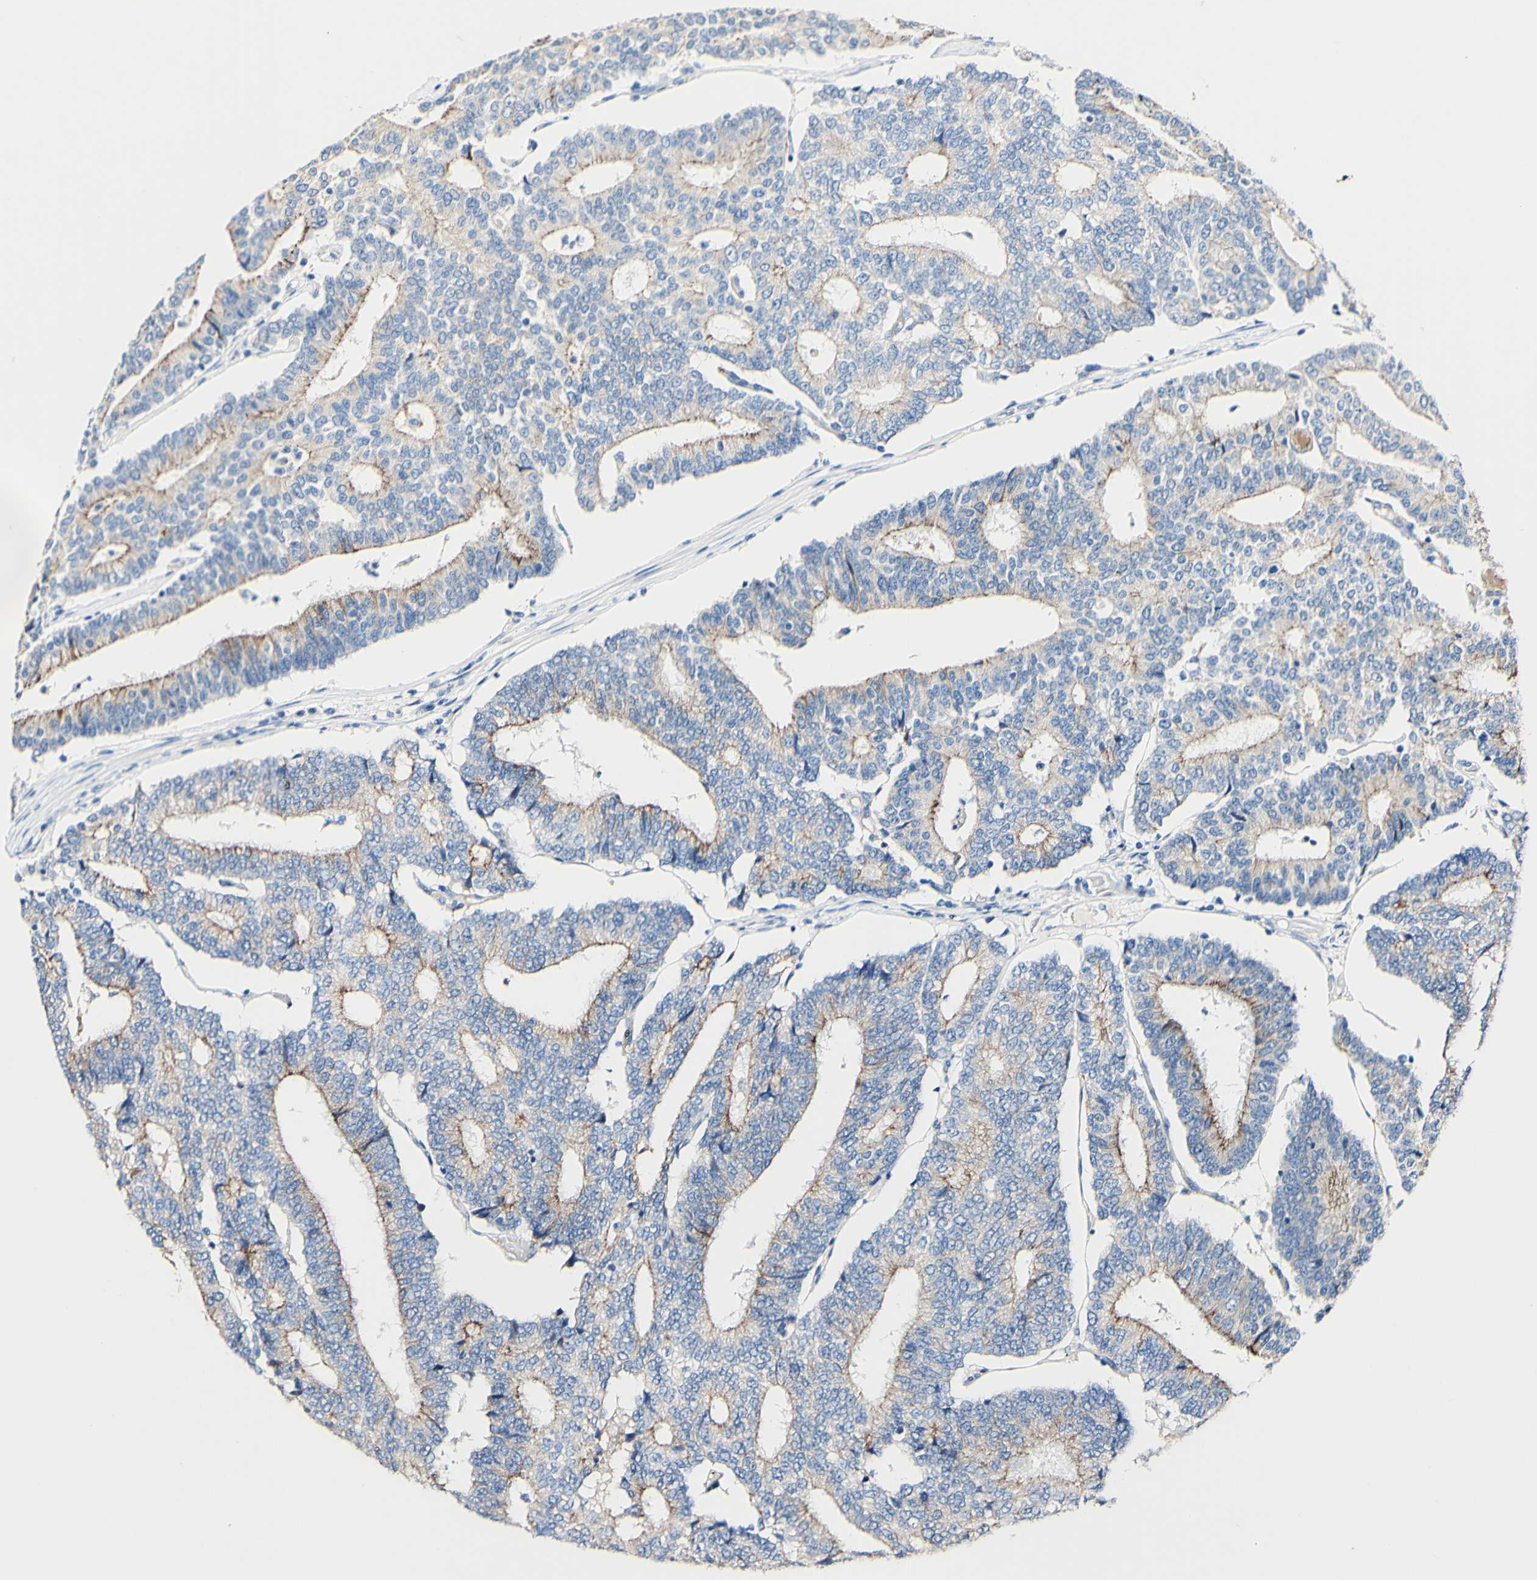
{"staining": {"intensity": "moderate", "quantity": ">75%", "location": "cytoplasmic/membranous"}, "tissue": "prostate cancer", "cell_type": "Tumor cells", "image_type": "cancer", "snomed": [{"axis": "morphology", "description": "Normal tissue, NOS"}, {"axis": "morphology", "description": "Adenocarcinoma, High grade"}, {"axis": "topography", "description": "Prostate"}, {"axis": "topography", "description": "Seminal veicle"}], "caption": "Protein expression analysis of prostate cancer (high-grade adenocarcinoma) exhibits moderate cytoplasmic/membranous staining in about >75% of tumor cells. (DAB IHC, brown staining for protein, blue staining for nuclei).", "gene": "DSC2", "patient": {"sex": "male", "age": 55}}